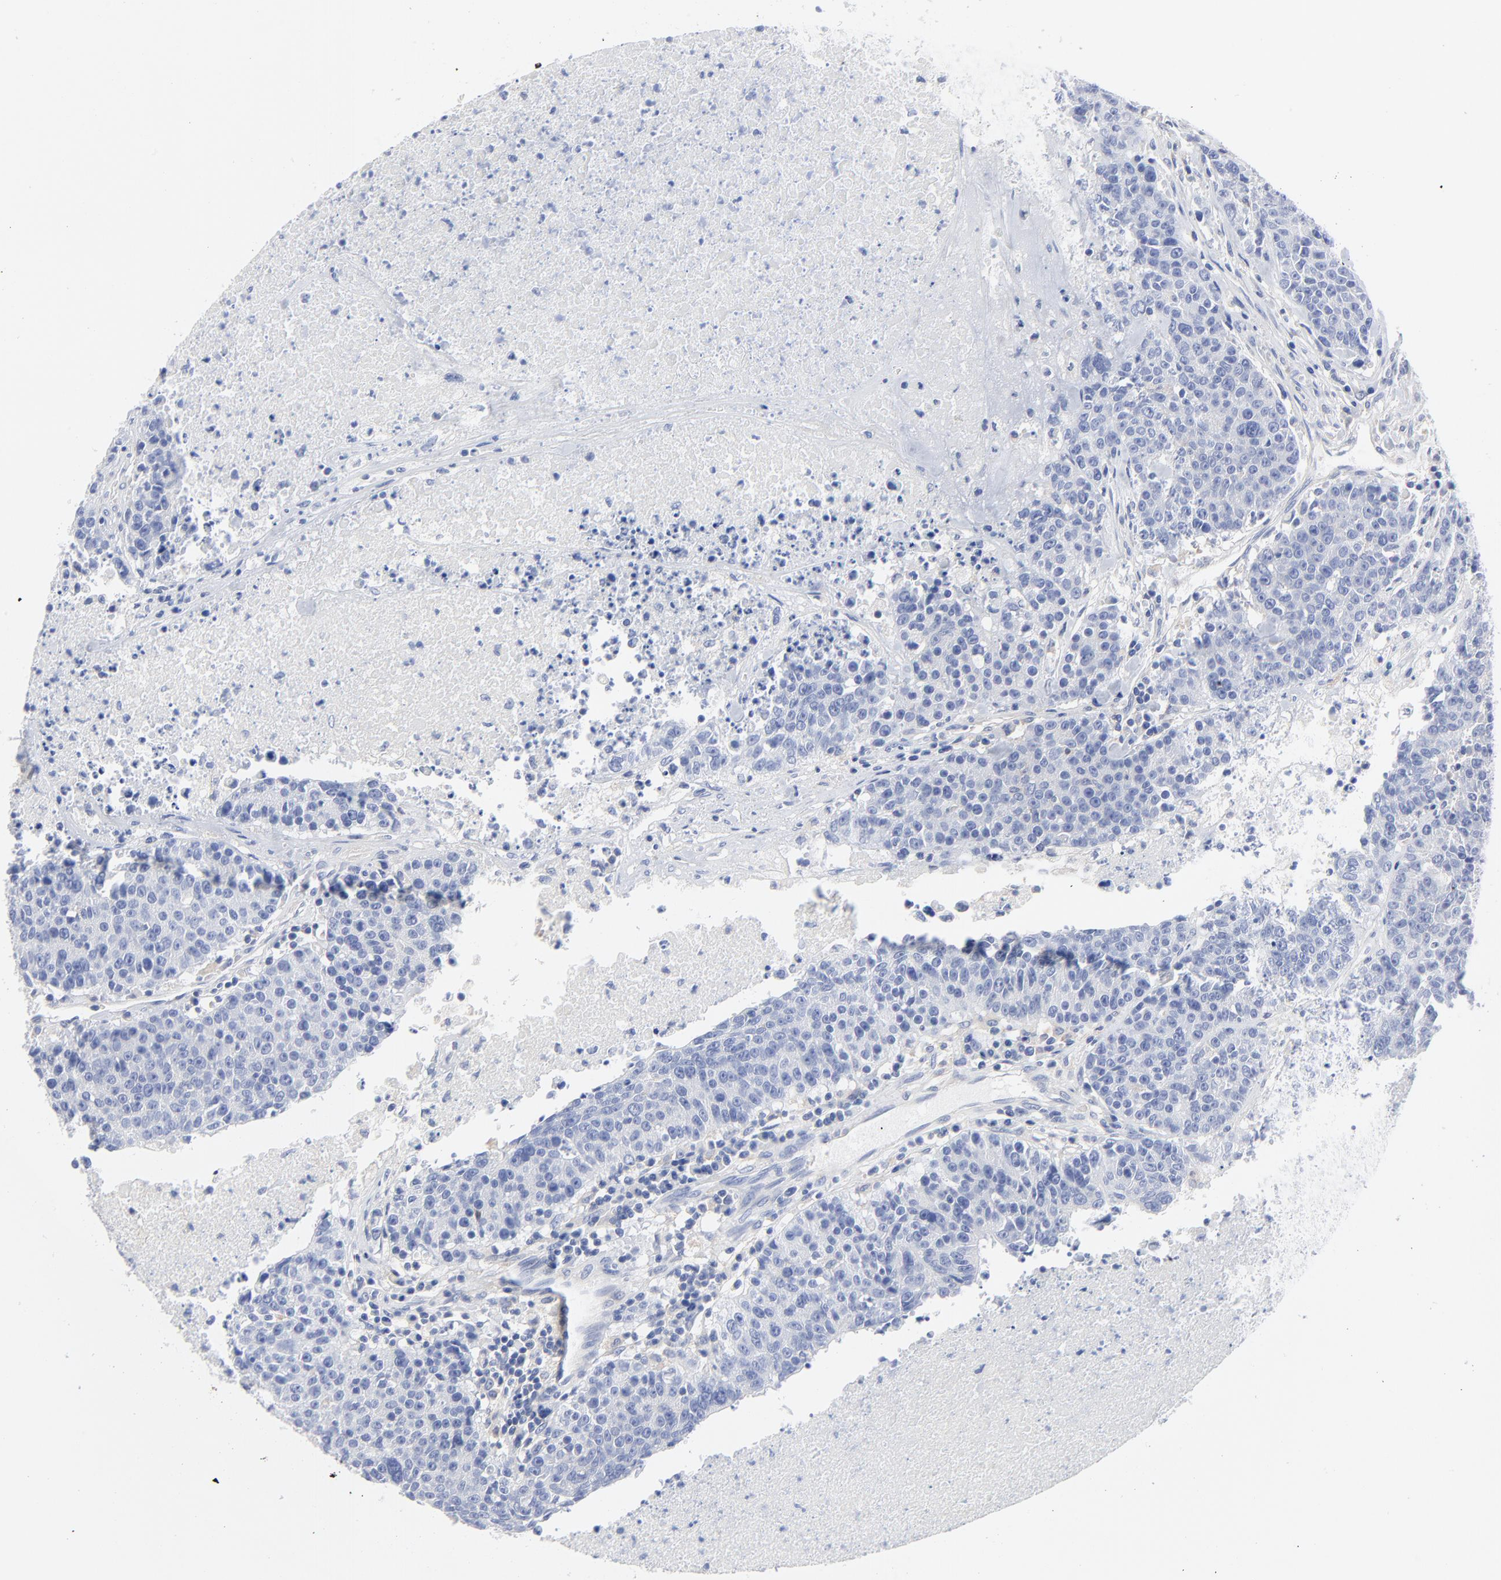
{"staining": {"intensity": "negative", "quantity": "none", "location": "none"}, "tissue": "colorectal cancer", "cell_type": "Tumor cells", "image_type": "cancer", "snomed": [{"axis": "morphology", "description": "Adenocarcinoma, NOS"}, {"axis": "topography", "description": "Colon"}], "caption": "Photomicrograph shows no significant protein expression in tumor cells of adenocarcinoma (colorectal).", "gene": "STAT2", "patient": {"sex": "female", "age": 53}}